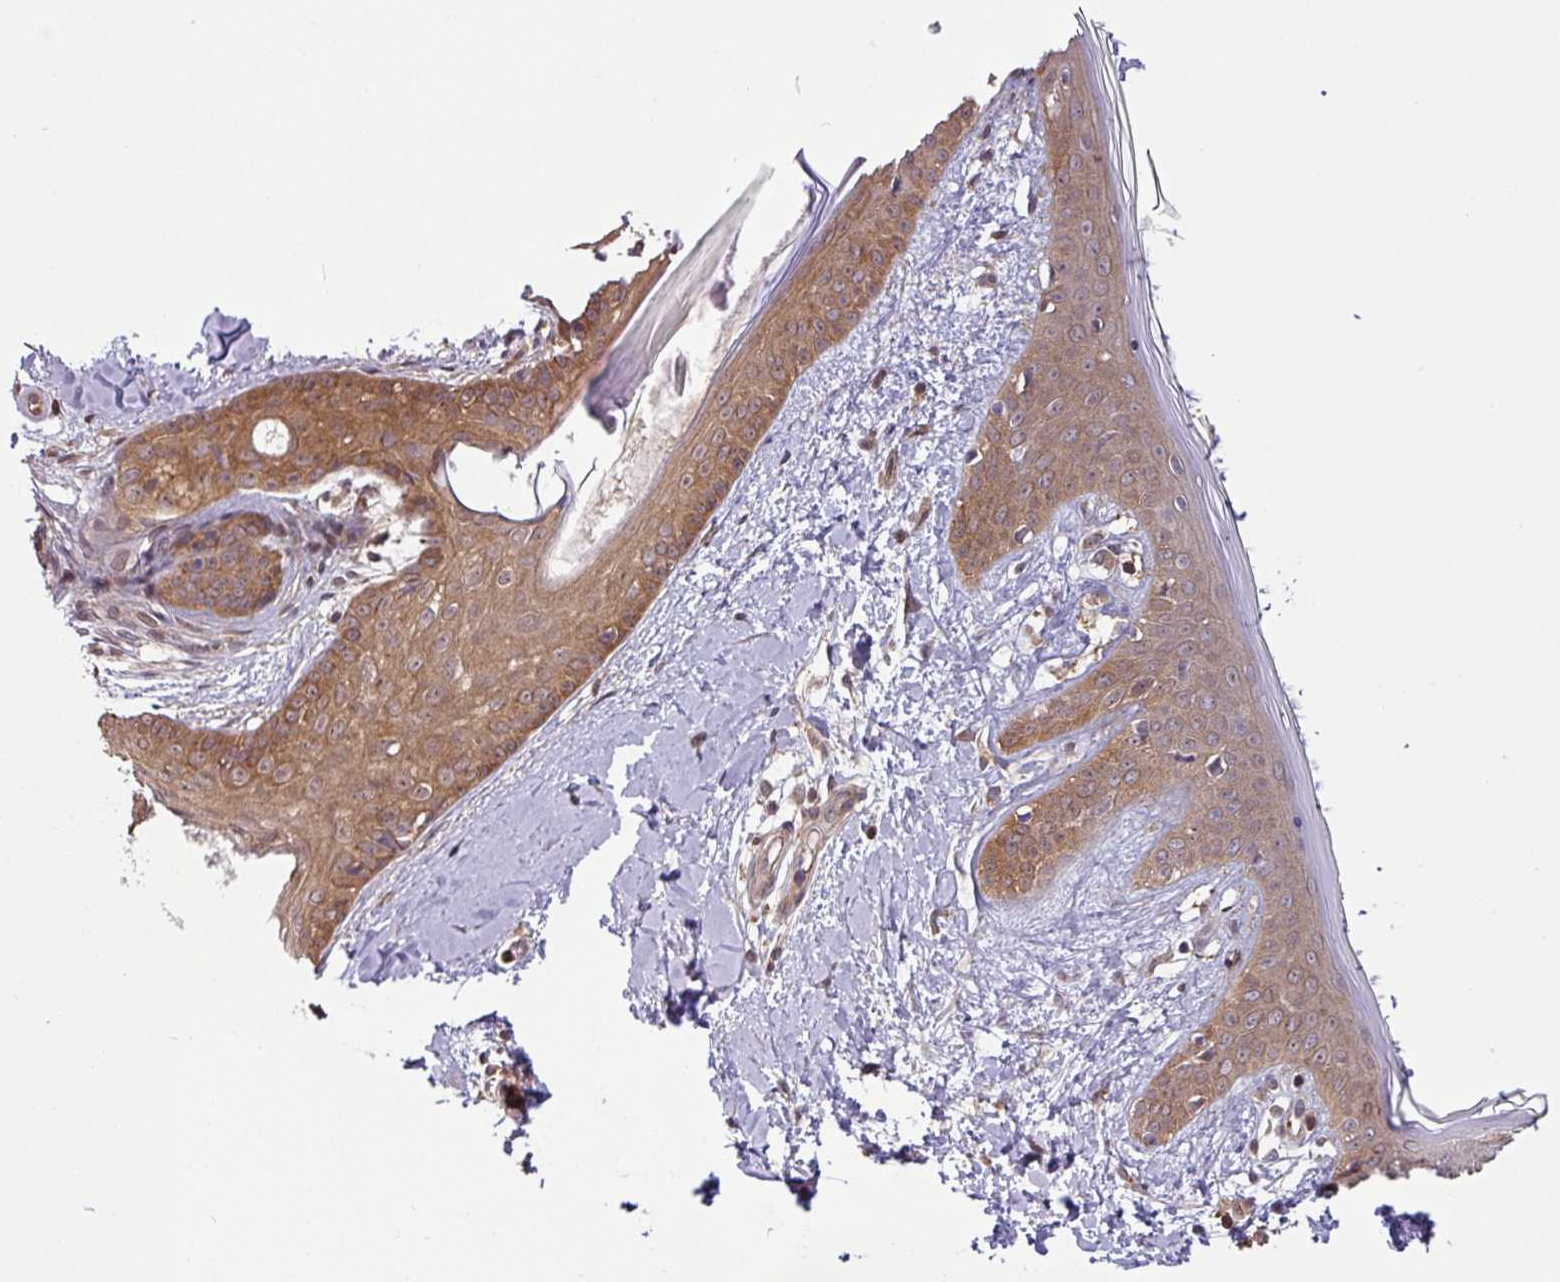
{"staining": {"intensity": "moderate", "quantity": ">75%", "location": "cytoplasmic/membranous"}, "tissue": "skin", "cell_type": "Fibroblasts", "image_type": "normal", "snomed": [{"axis": "morphology", "description": "Normal tissue, NOS"}, {"axis": "topography", "description": "Skin"}], "caption": "Brown immunohistochemical staining in benign human skin demonstrates moderate cytoplasmic/membranous expression in about >75% of fibroblasts. (IHC, brightfield microscopy, high magnification).", "gene": "SHB", "patient": {"sex": "female", "age": 34}}